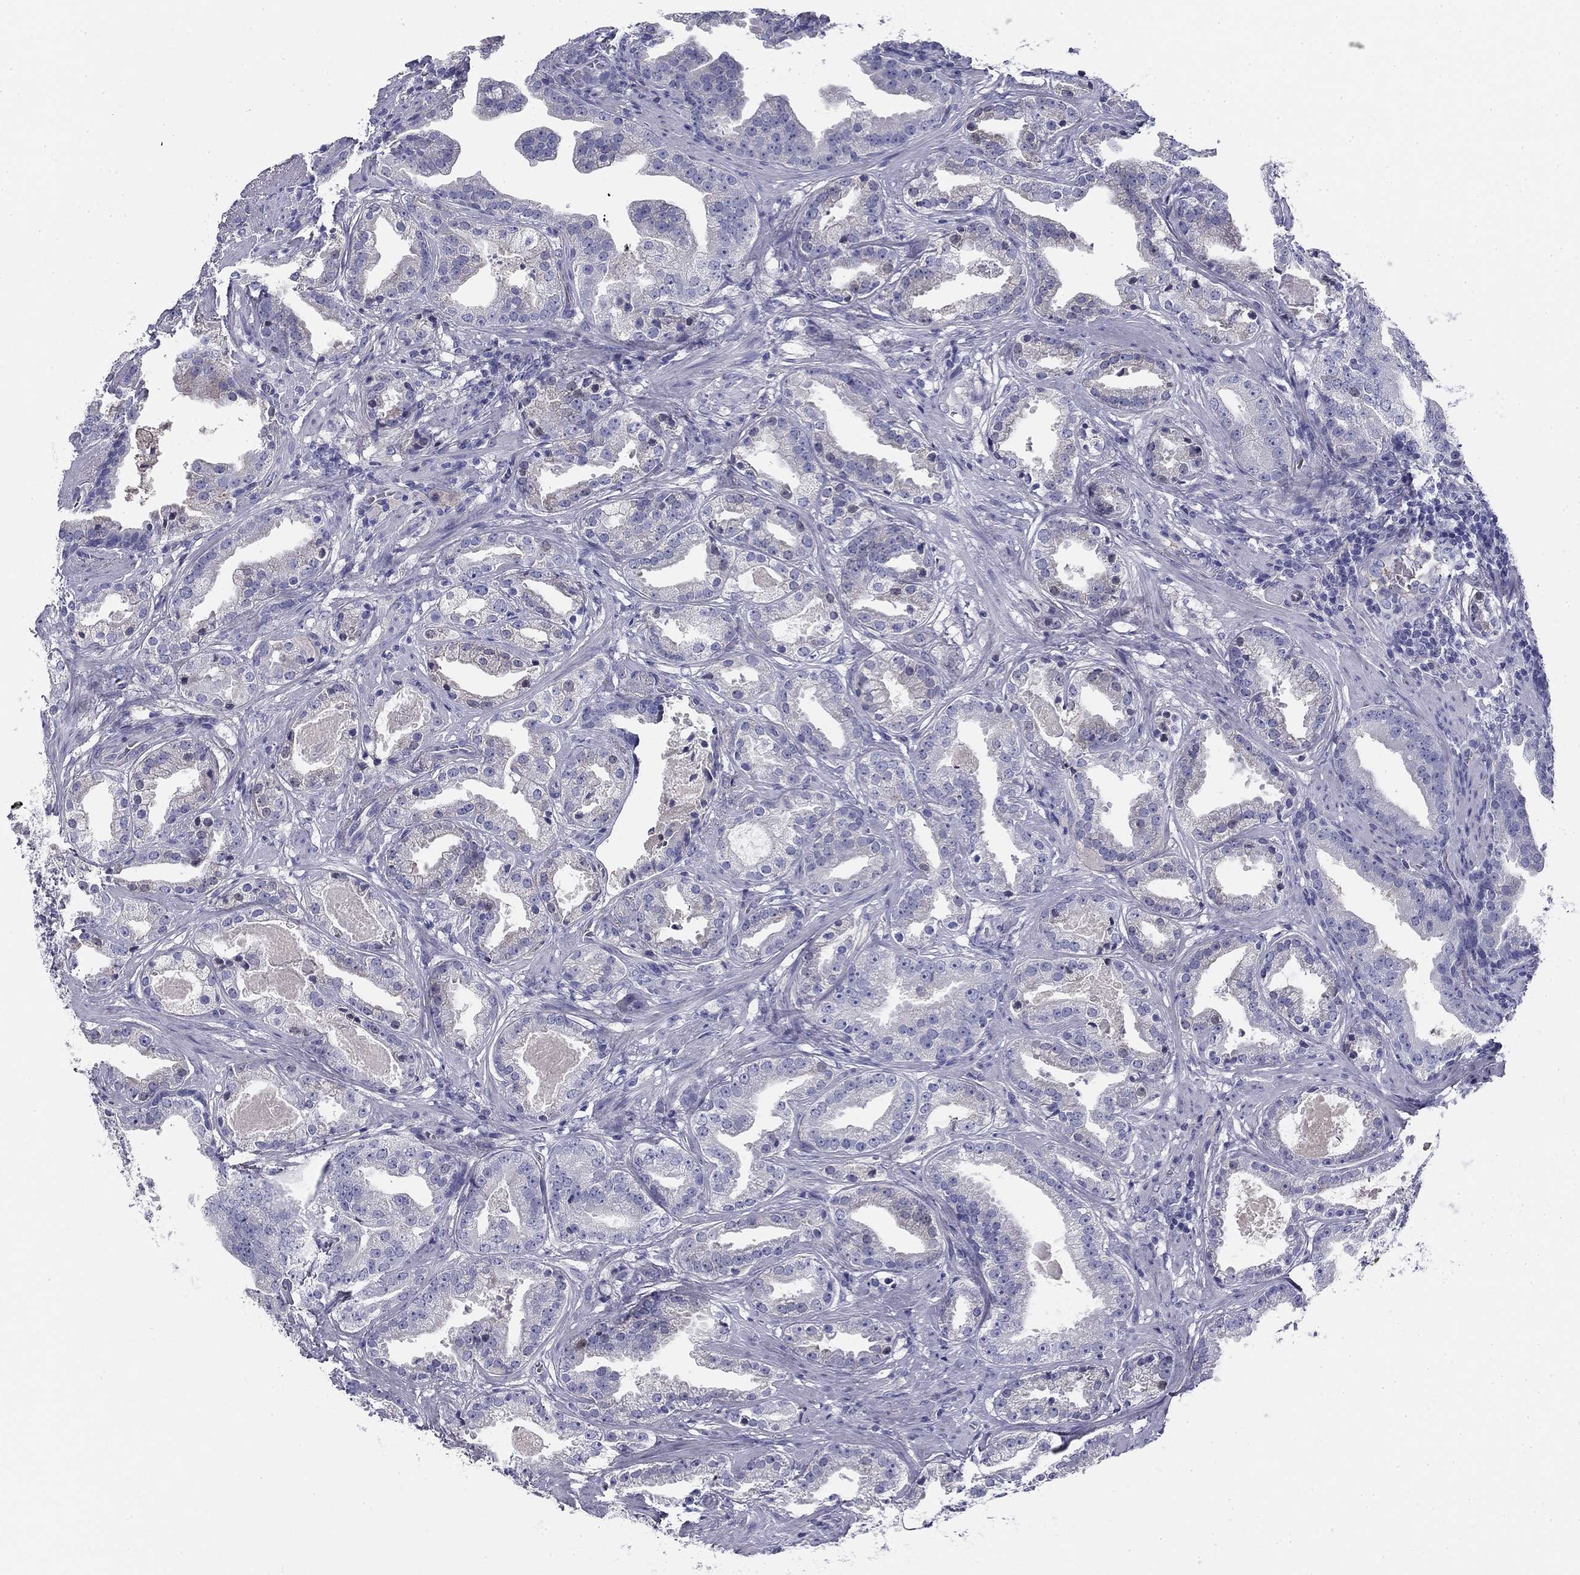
{"staining": {"intensity": "negative", "quantity": "none", "location": "none"}, "tissue": "prostate cancer", "cell_type": "Tumor cells", "image_type": "cancer", "snomed": [{"axis": "morphology", "description": "Adenocarcinoma, NOS"}, {"axis": "morphology", "description": "Adenocarcinoma, High grade"}, {"axis": "topography", "description": "Prostate"}], "caption": "Immunohistochemistry (IHC) histopathology image of neoplastic tissue: human prostate cancer stained with DAB (3,3'-diaminobenzidine) shows no significant protein positivity in tumor cells.", "gene": "CPLX4", "patient": {"sex": "male", "age": 64}}